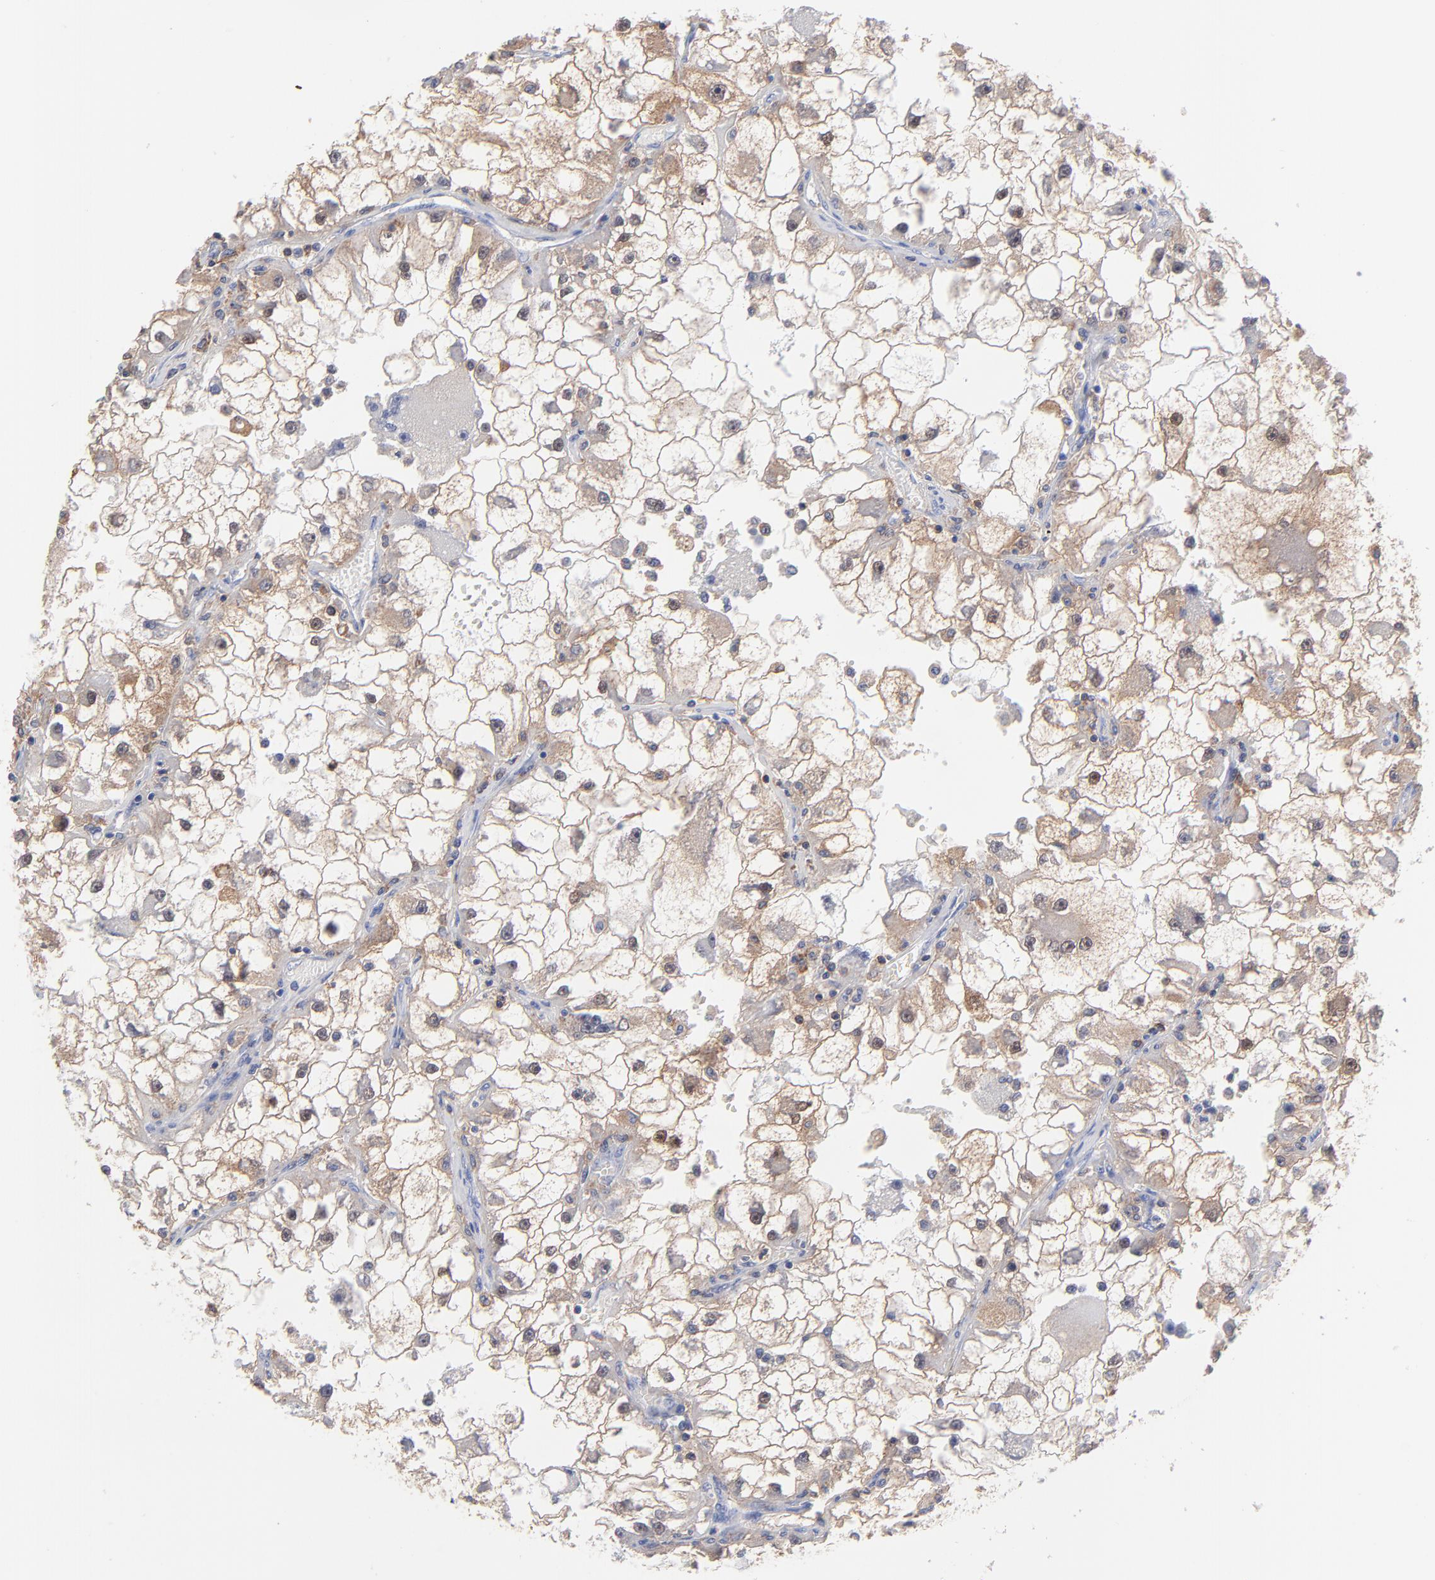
{"staining": {"intensity": "moderate", "quantity": "25%-75%", "location": "cytoplasmic/membranous"}, "tissue": "renal cancer", "cell_type": "Tumor cells", "image_type": "cancer", "snomed": [{"axis": "morphology", "description": "Adenocarcinoma, NOS"}, {"axis": "topography", "description": "Kidney"}], "caption": "A histopathology image showing moderate cytoplasmic/membranous positivity in approximately 25%-75% of tumor cells in renal adenocarcinoma, as visualized by brown immunohistochemical staining.", "gene": "ASL", "patient": {"sex": "female", "age": 73}}